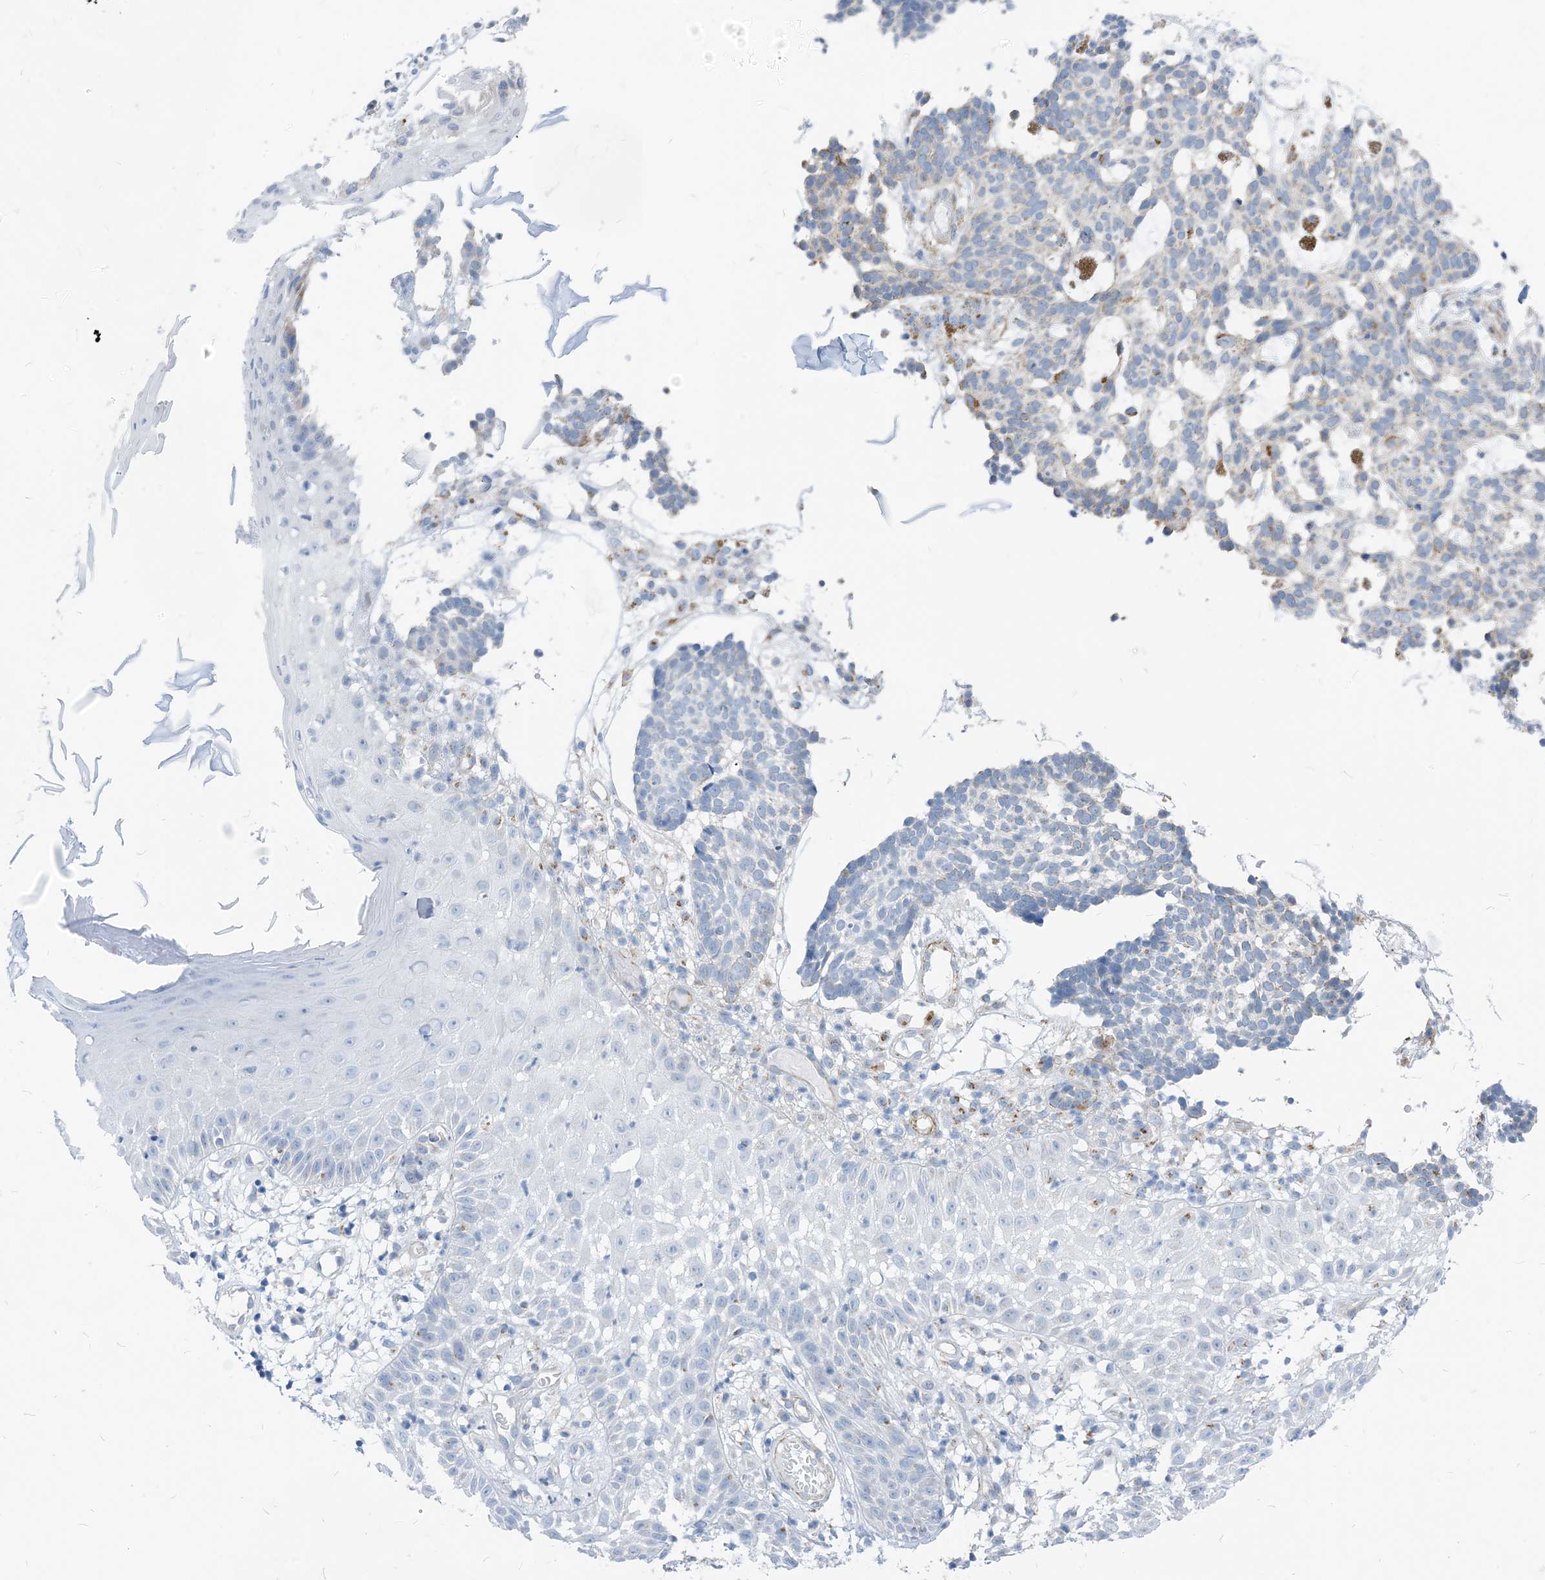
{"staining": {"intensity": "negative", "quantity": "none", "location": "none"}, "tissue": "skin cancer", "cell_type": "Tumor cells", "image_type": "cancer", "snomed": [{"axis": "morphology", "description": "Basal cell carcinoma"}, {"axis": "topography", "description": "Skin"}], "caption": "Immunohistochemistry (IHC) of skin cancer (basal cell carcinoma) demonstrates no expression in tumor cells. Nuclei are stained in blue.", "gene": "PLEKHA3", "patient": {"sex": "male", "age": 85}}